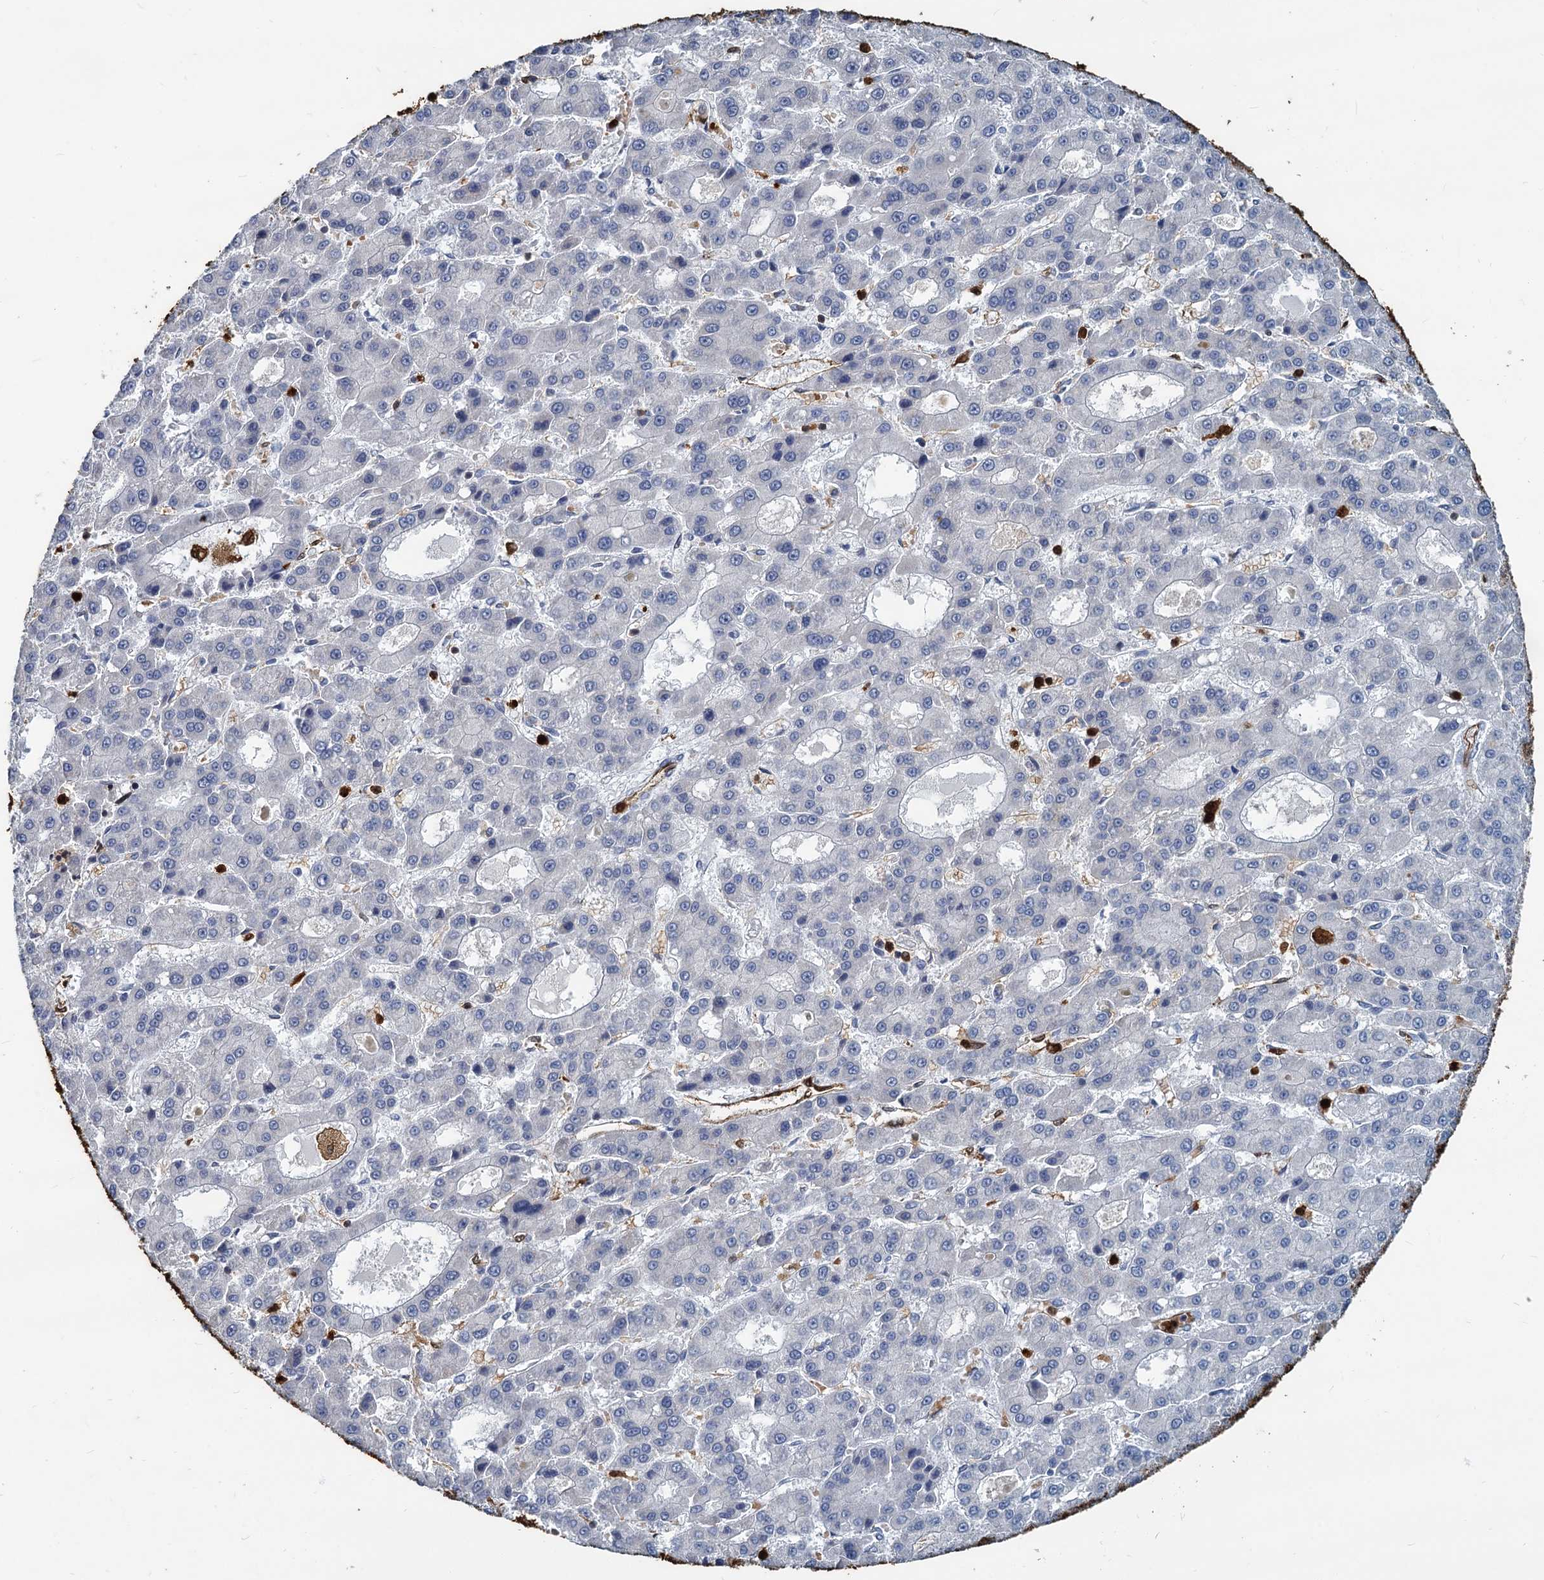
{"staining": {"intensity": "negative", "quantity": "none", "location": "none"}, "tissue": "liver cancer", "cell_type": "Tumor cells", "image_type": "cancer", "snomed": [{"axis": "morphology", "description": "Carcinoma, Hepatocellular, NOS"}, {"axis": "topography", "description": "Liver"}], "caption": "DAB (3,3'-diaminobenzidine) immunohistochemical staining of human liver cancer (hepatocellular carcinoma) shows no significant expression in tumor cells.", "gene": "S100A6", "patient": {"sex": "male", "age": 70}}